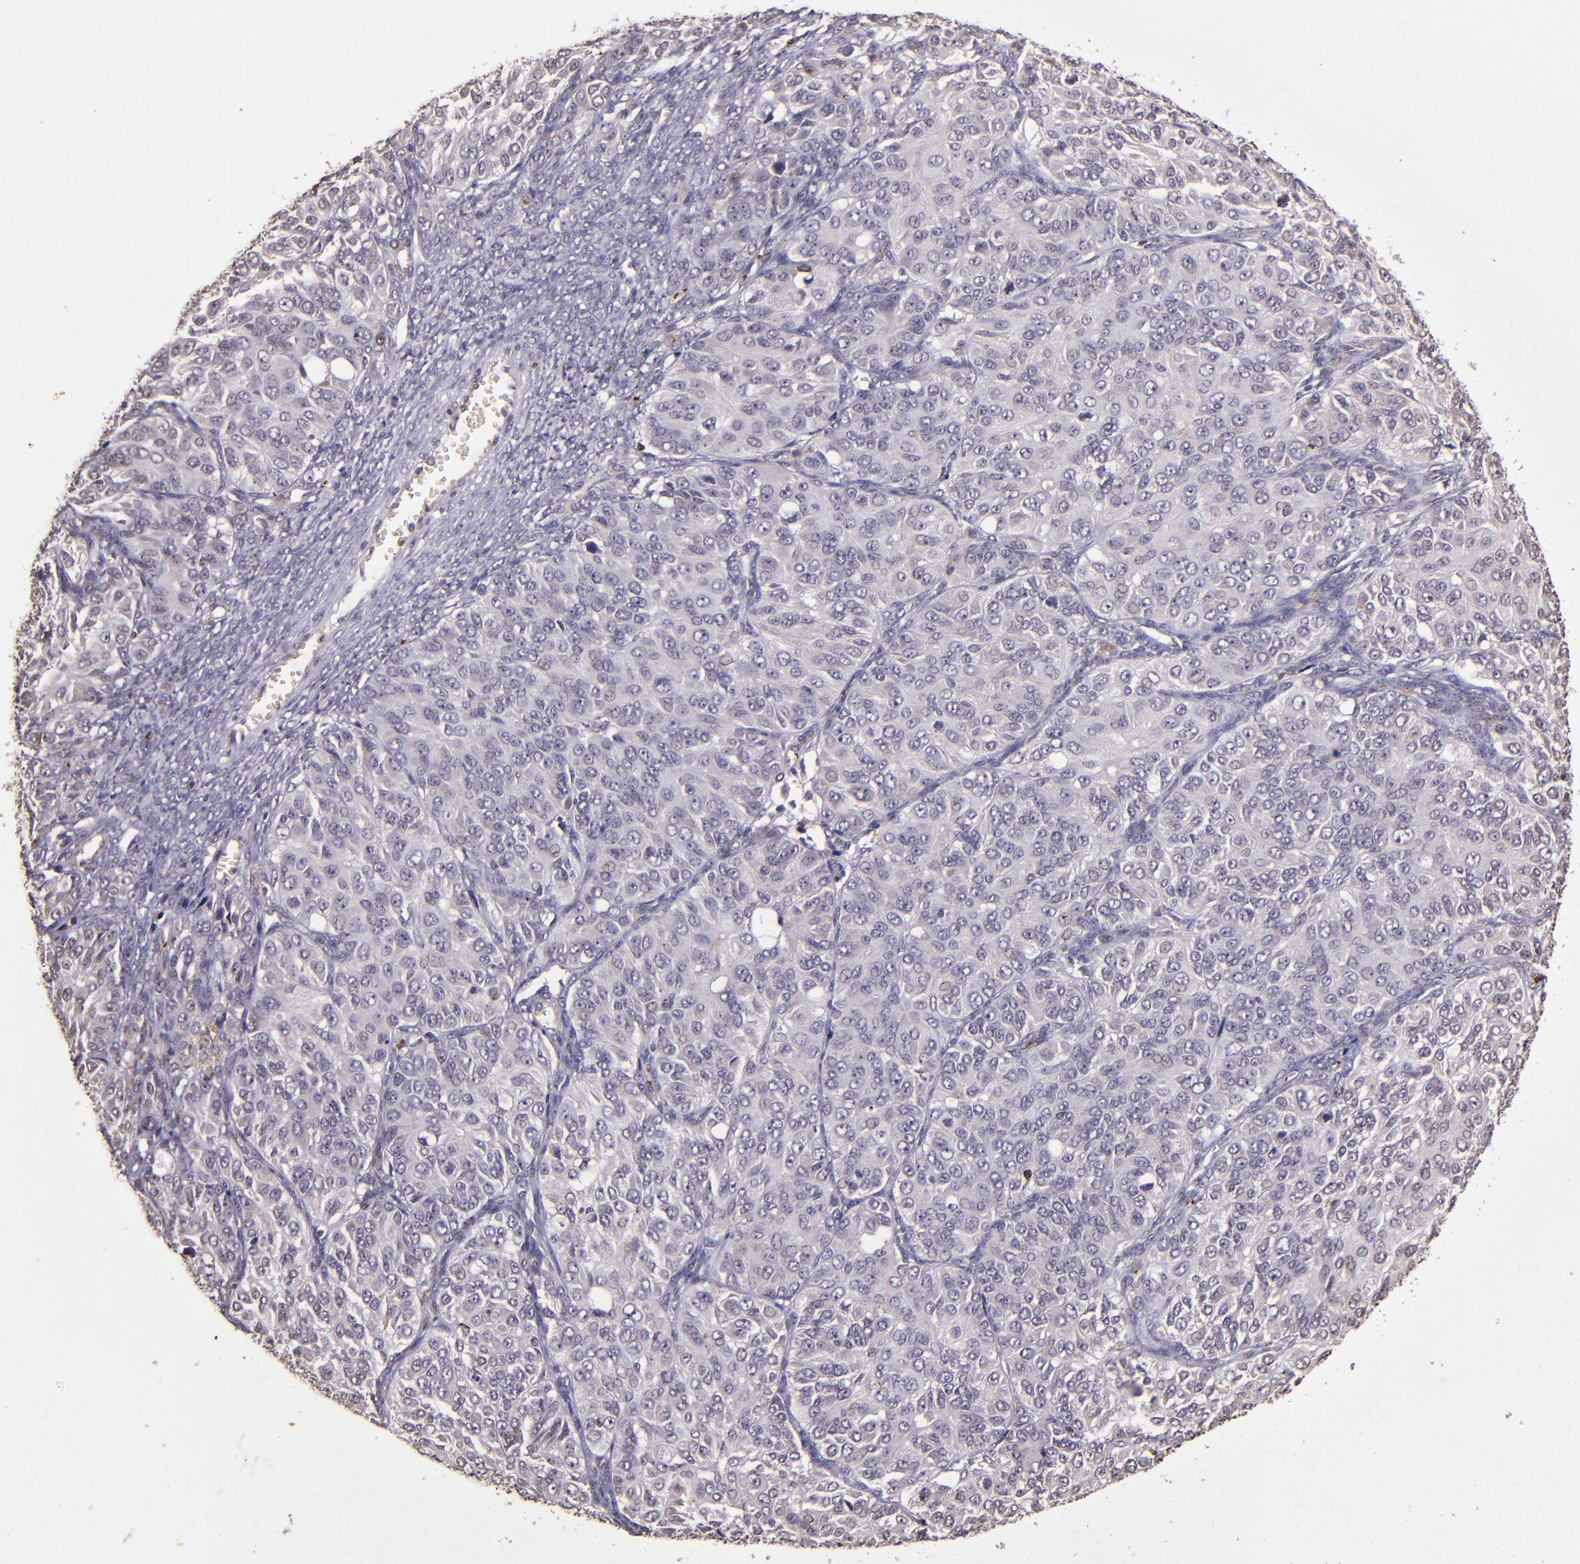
{"staining": {"intensity": "negative", "quantity": "none", "location": "none"}, "tissue": "ovarian cancer", "cell_type": "Tumor cells", "image_type": "cancer", "snomed": [{"axis": "morphology", "description": "Carcinoma, endometroid"}, {"axis": "topography", "description": "Ovary"}], "caption": "A high-resolution histopathology image shows immunohistochemistry staining of ovarian cancer, which reveals no significant positivity in tumor cells.", "gene": "SLC2A3", "patient": {"sex": "female", "age": 51}}